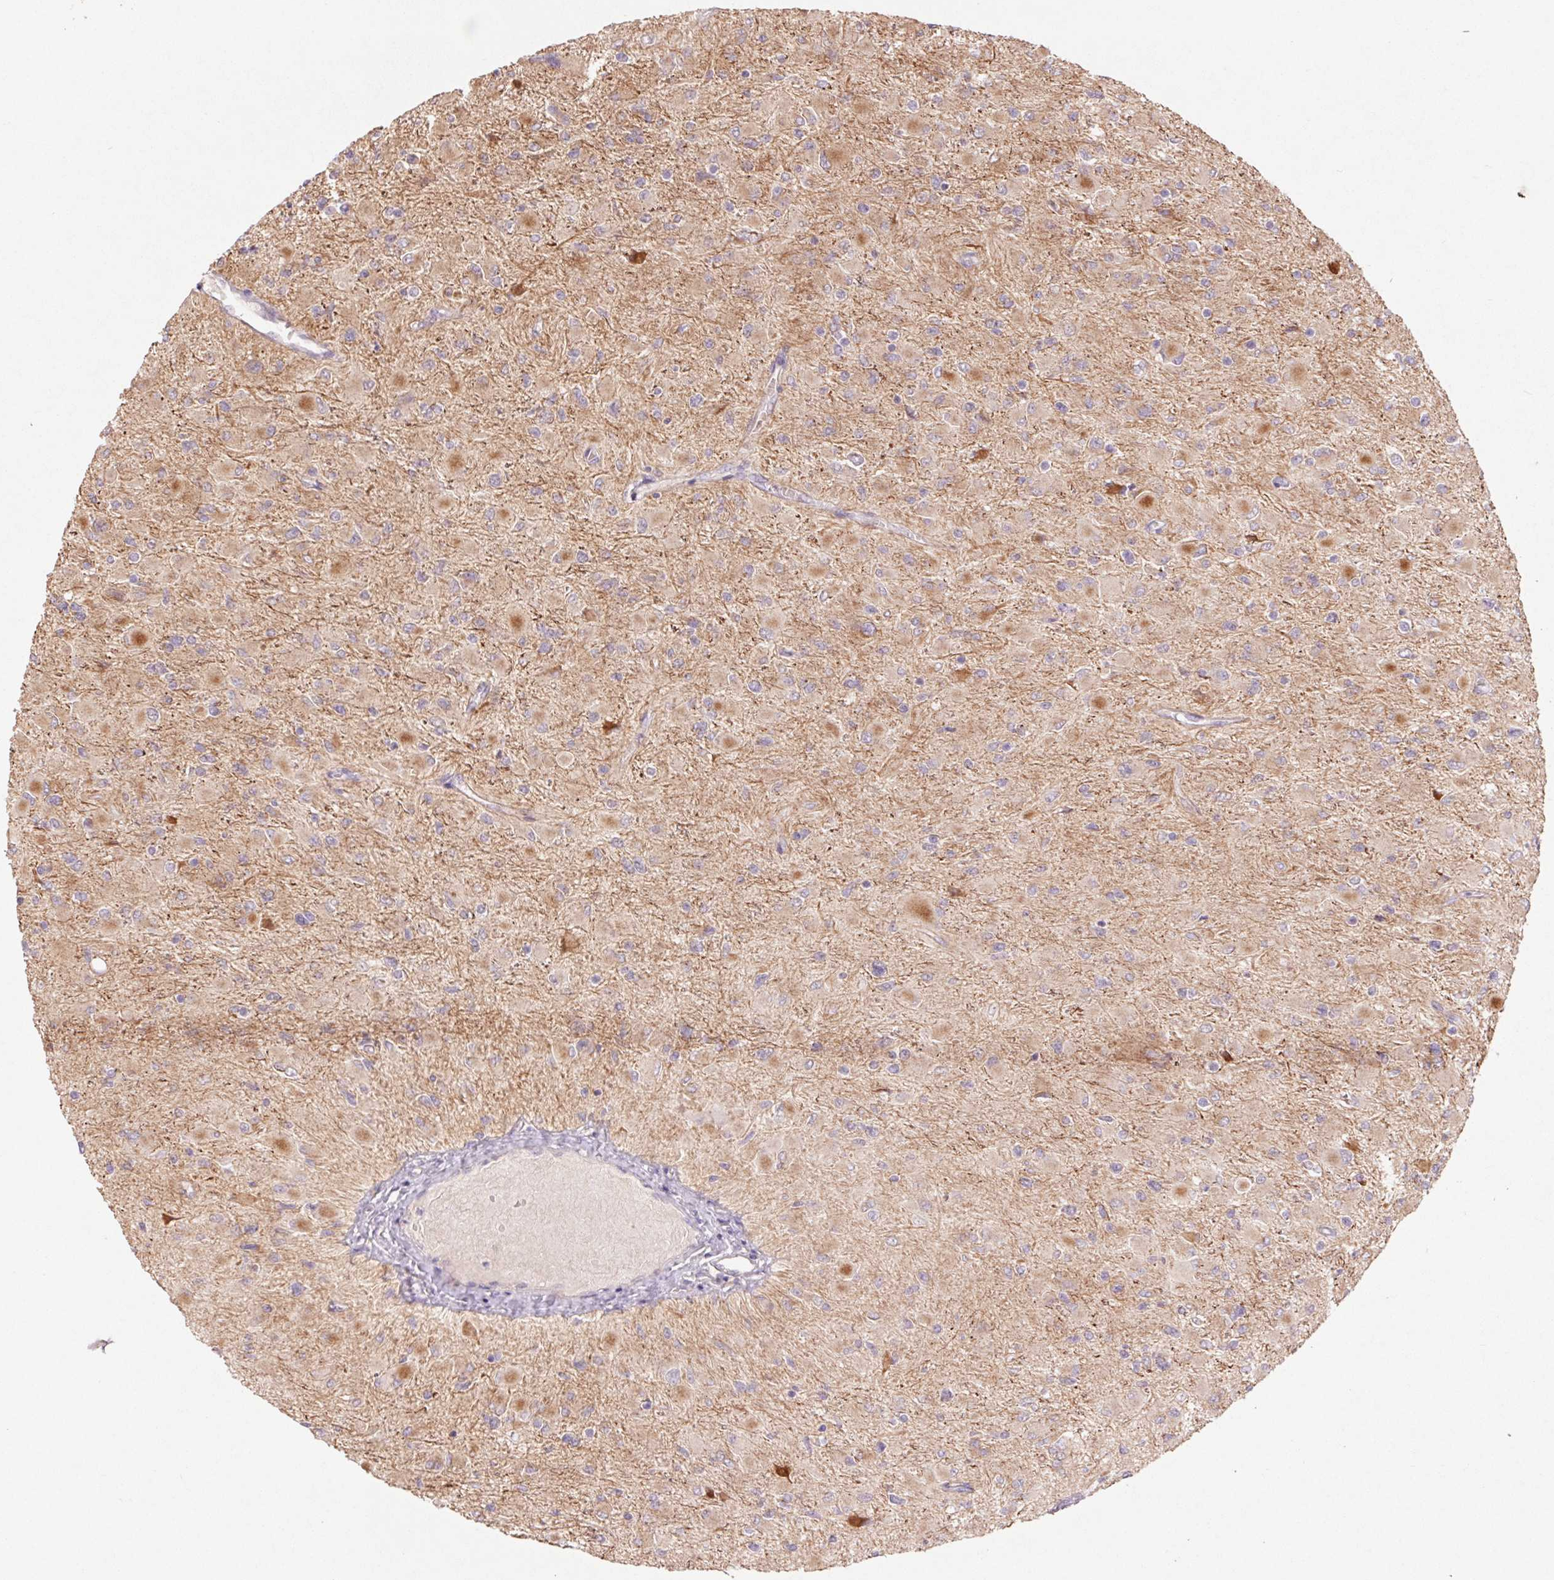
{"staining": {"intensity": "weak", "quantity": ">75%", "location": "cytoplasmic/membranous"}, "tissue": "glioma", "cell_type": "Tumor cells", "image_type": "cancer", "snomed": [{"axis": "morphology", "description": "Glioma, malignant, High grade"}, {"axis": "topography", "description": "Cerebral cortex"}], "caption": "High-power microscopy captured an IHC photomicrograph of glioma, revealing weak cytoplasmic/membranous positivity in about >75% of tumor cells.", "gene": "GRM2", "patient": {"sex": "female", "age": 36}}